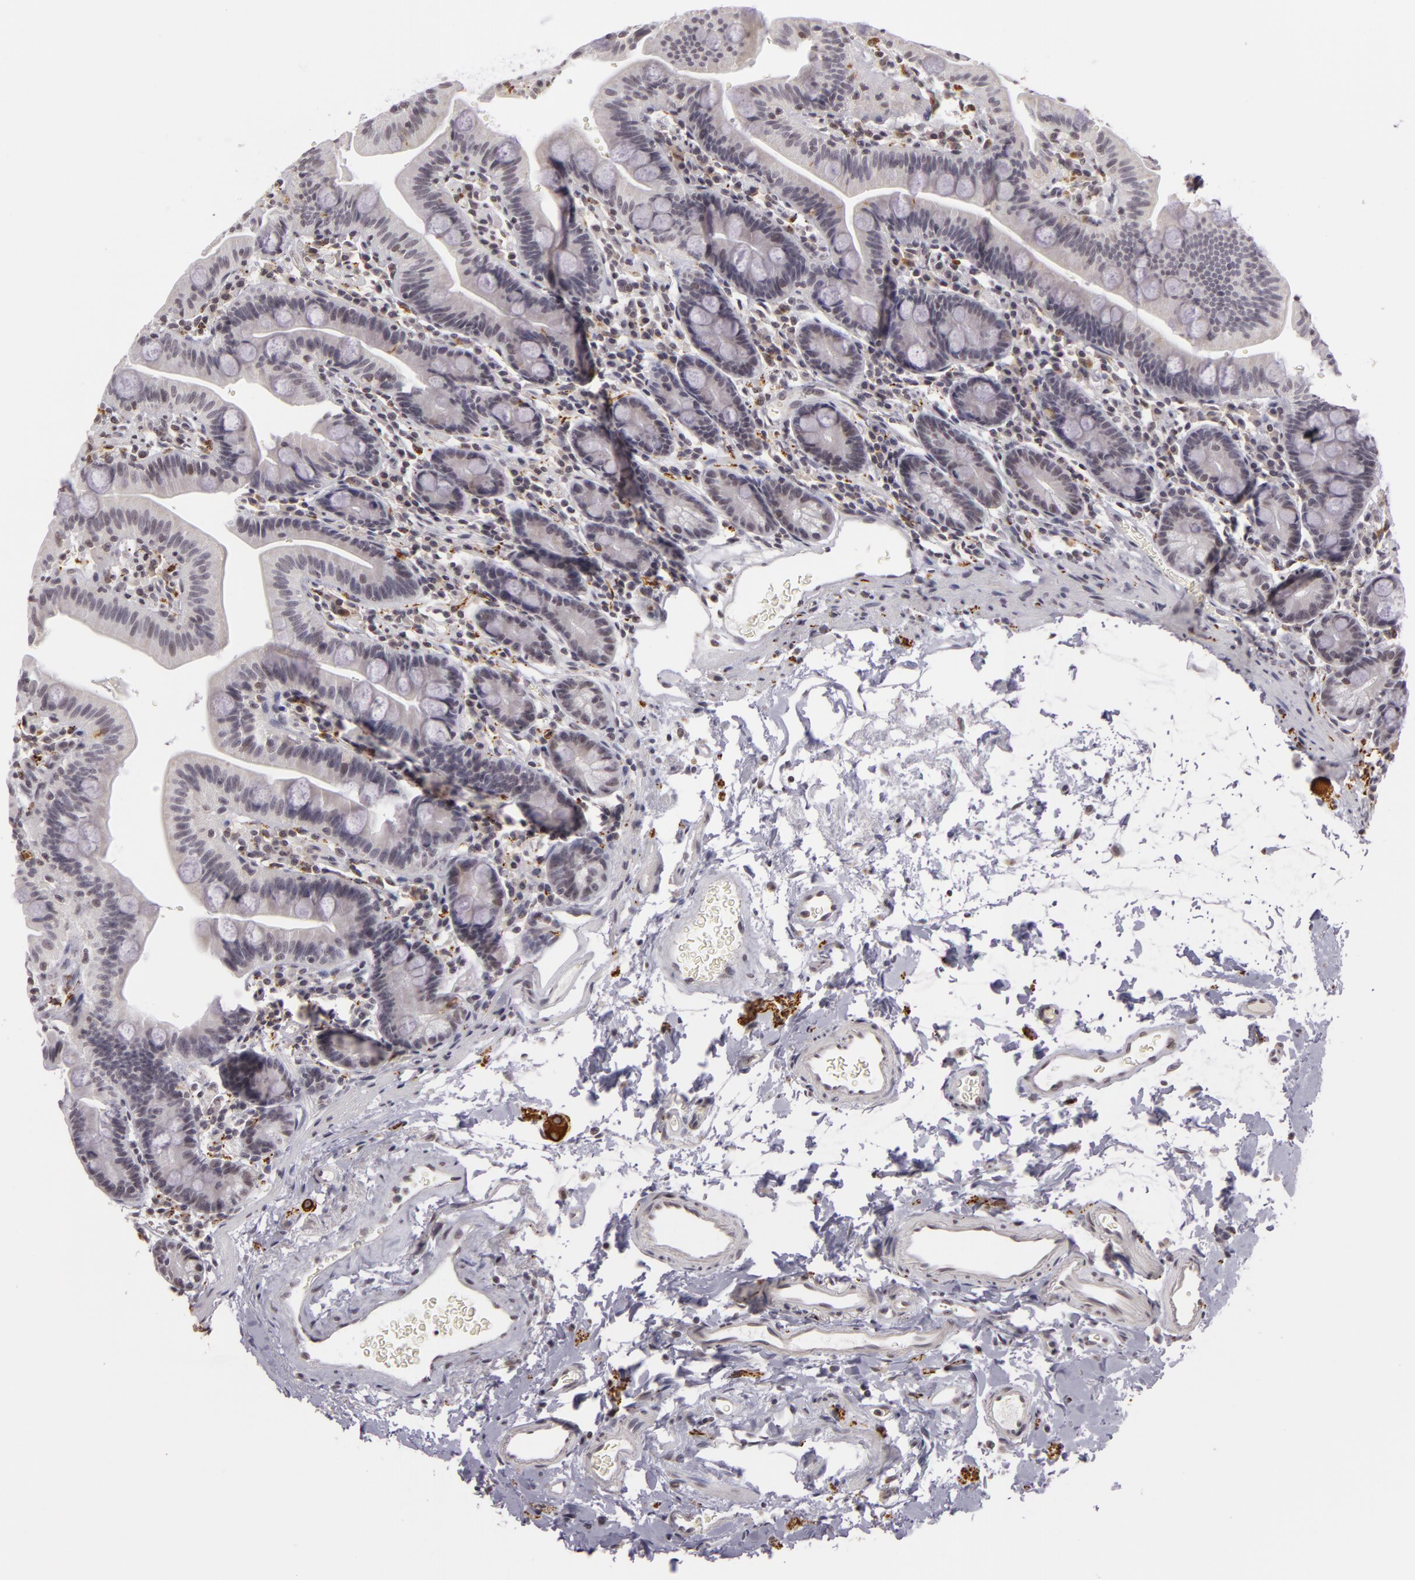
{"staining": {"intensity": "weak", "quantity": "<25%", "location": "nuclear"}, "tissue": "small intestine", "cell_type": "Glandular cells", "image_type": "normal", "snomed": [{"axis": "morphology", "description": "Normal tissue, NOS"}, {"axis": "topography", "description": "Small intestine"}], "caption": "Photomicrograph shows no protein expression in glandular cells of normal small intestine. (DAB immunohistochemistry (IHC), high magnification).", "gene": "RRP7A", "patient": {"sex": "male", "age": 79}}